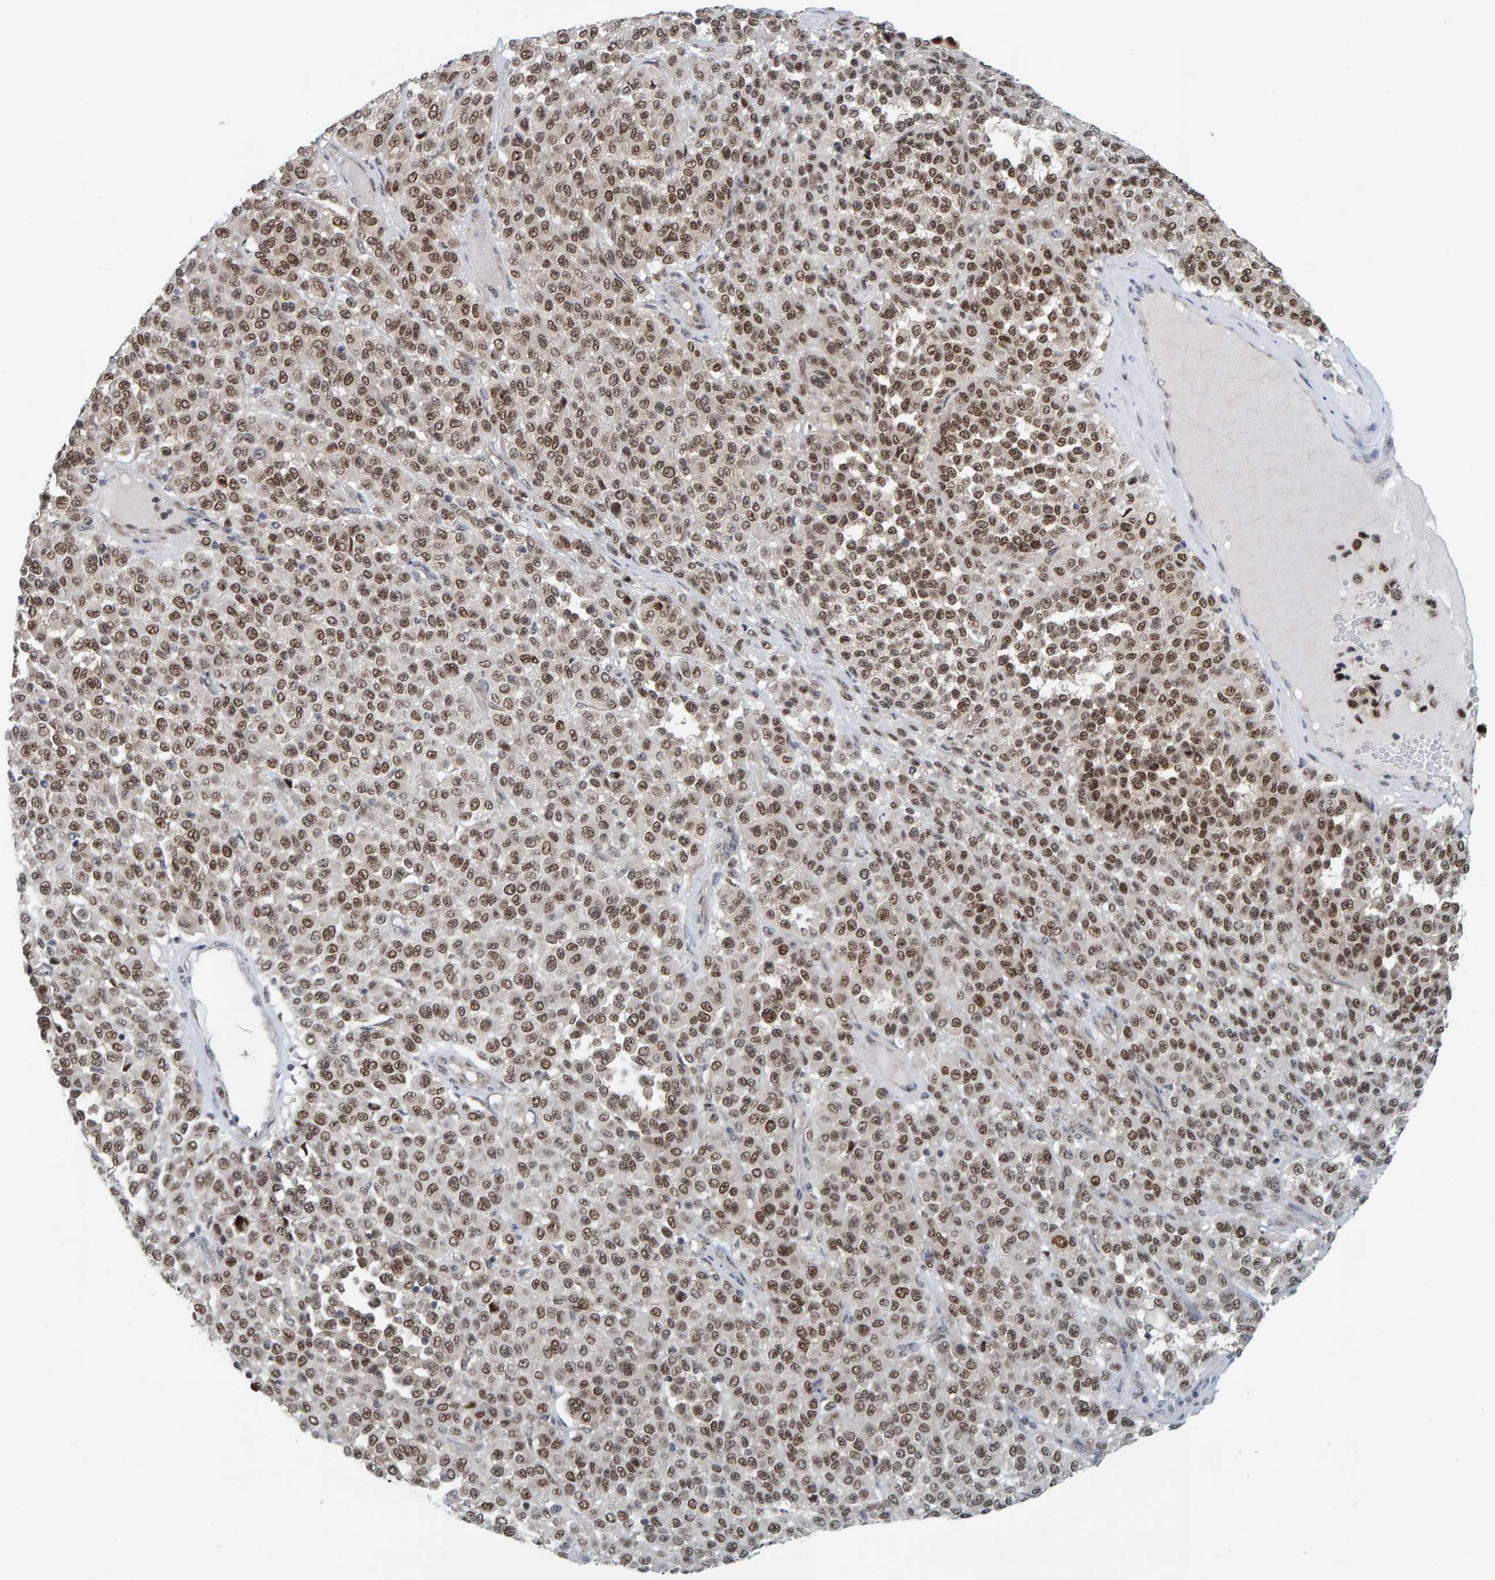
{"staining": {"intensity": "strong", "quantity": ">75%", "location": "nuclear"}, "tissue": "melanoma", "cell_type": "Tumor cells", "image_type": "cancer", "snomed": [{"axis": "morphology", "description": "Malignant melanoma, Metastatic site"}, {"axis": "topography", "description": "Pancreas"}], "caption": "The image reveals immunohistochemical staining of melanoma. There is strong nuclear expression is seen in about >75% of tumor cells.", "gene": "POLR1E", "patient": {"sex": "female", "age": 30}}